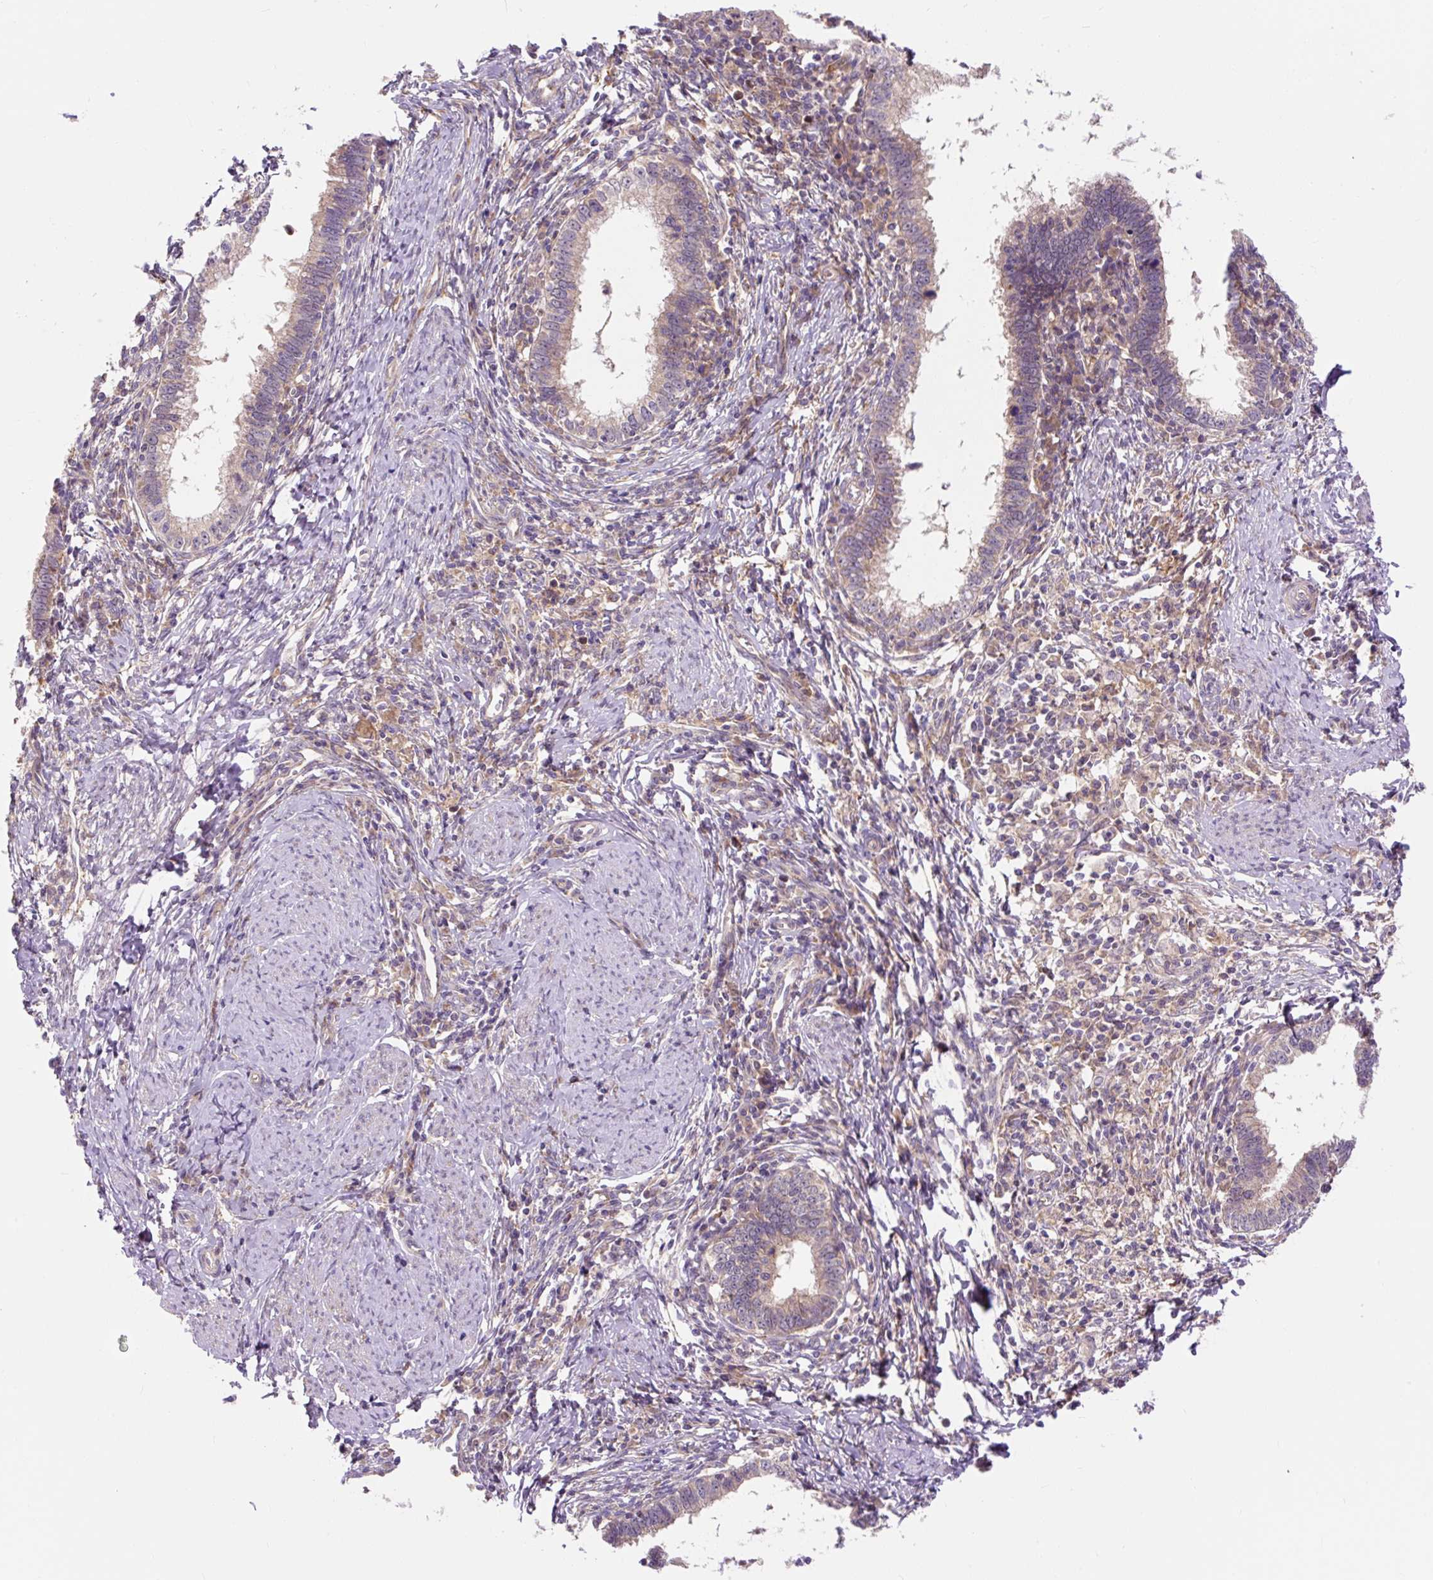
{"staining": {"intensity": "weak", "quantity": "25%-75%", "location": "cytoplasmic/membranous"}, "tissue": "cervical cancer", "cell_type": "Tumor cells", "image_type": "cancer", "snomed": [{"axis": "morphology", "description": "Adenocarcinoma, NOS"}, {"axis": "topography", "description": "Cervix"}], "caption": "IHC photomicrograph of human cervical cancer stained for a protein (brown), which reveals low levels of weak cytoplasmic/membranous expression in approximately 25%-75% of tumor cells.", "gene": "TRIAP1", "patient": {"sex": "female", "age": 36}}